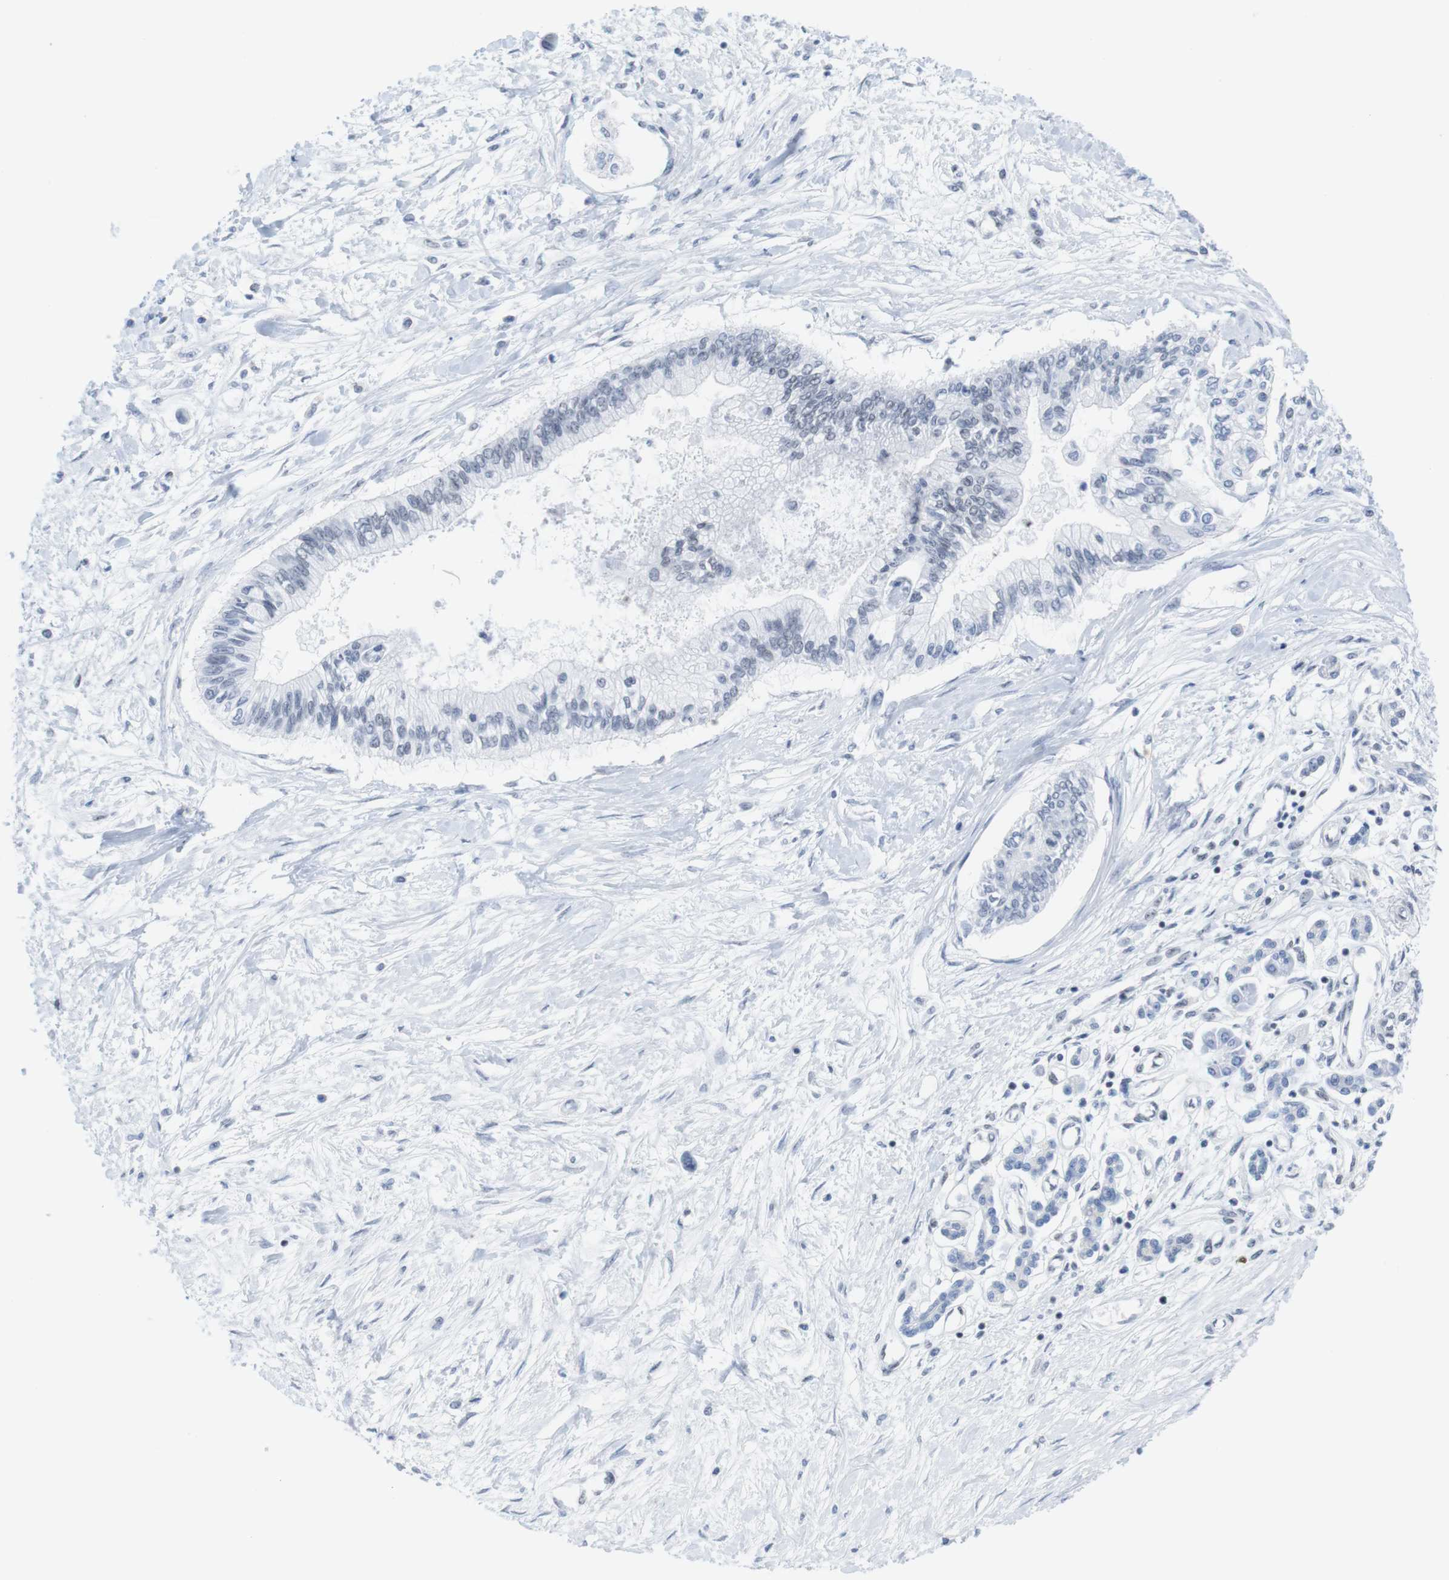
{"staining": {"intensity": "negative", "quantity": "none", "location": "none"}, "tissue": "pancreatic cancer", "cell_type": "Tumor cells", "image_type": "cancer", "snomed": [{"axis": "morphology", "description": "Adenocarcinoma, NOS"}, {"axis": "topography", "description": "Pancreas"}], "caption": "Tumor cells show no significant expression in pancreatic cancer (adenocarcinoma). The staining was performed using DAB (3,3'-diaminobenzidine) to visualize the protein expression in brown, while the nuclei were stained in blue with hematoxylin (Magnification: 20x).", "gene": "IFI16", "patient": {"sex": "female", "age": 77}}